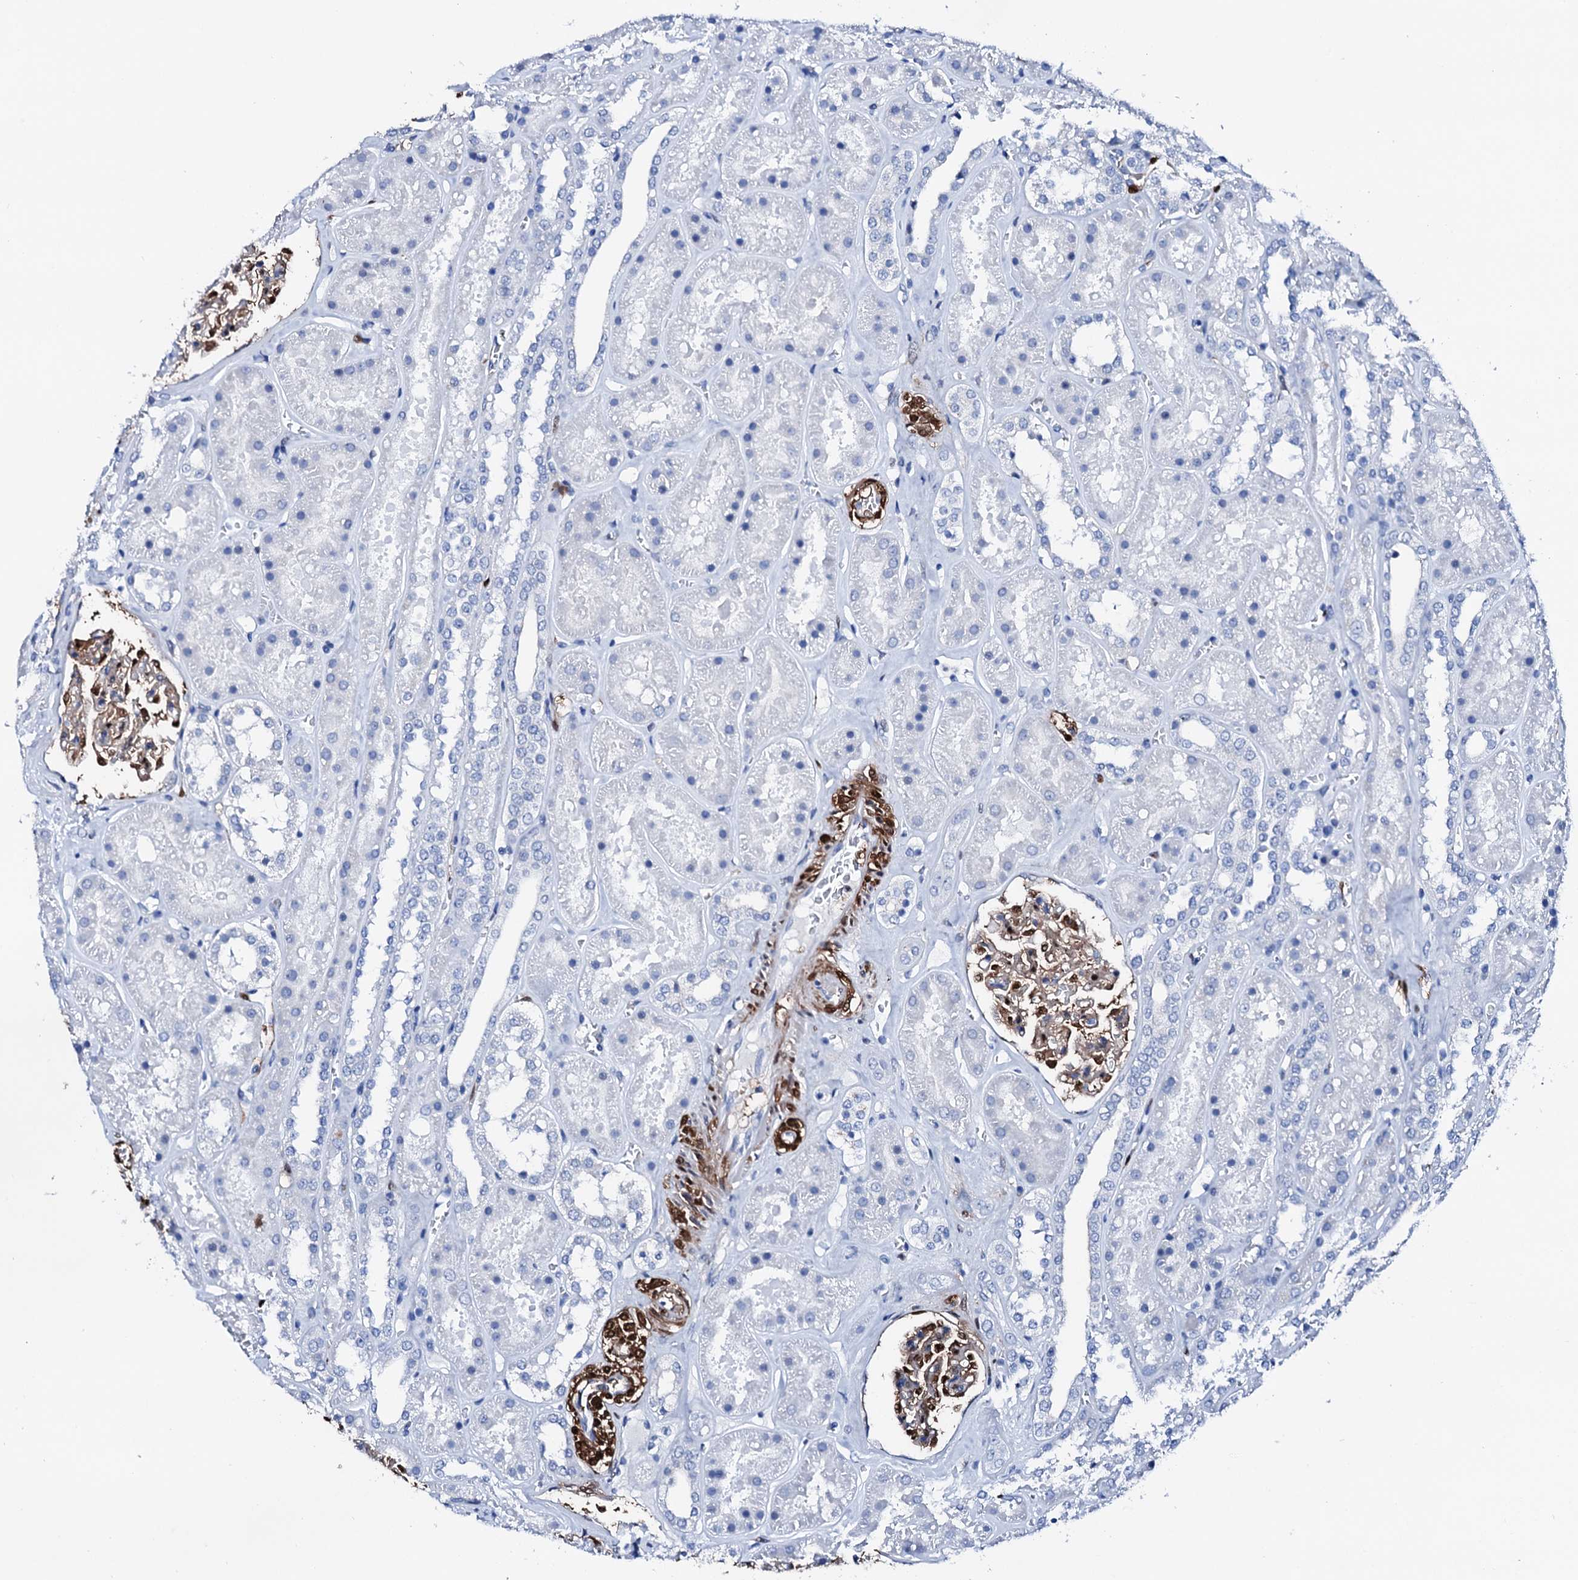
{"staining": {"intensity": "moderate", "quantity": "25%-75%", "location": "cytoplasmic/membranous,nuclear"}, "tissue": "kidney", "cell_type": "Cells in glomeruli", "image_type": "normal", "snomed": [{"axis": "morphology", "description": "Normal tissue, NOS"}, {"axis": "topography", "description": "Kidney"}], "caption": "DAB (3,3'-diaminobenzidine) immunohistochemical staining of benign human kidney exhibits moderate cytoplasmic/membranous,nuclear protein expression in about 25%-75% of cells in glomeruli. (Stains: DAB (3,3'-diaminobenzidine) in brown, nuclei in blue, Microscopy: brightfield microscopy at high magnification).", "gene": "NRIP2", "patient": {"sex": "female", "age": 41}}